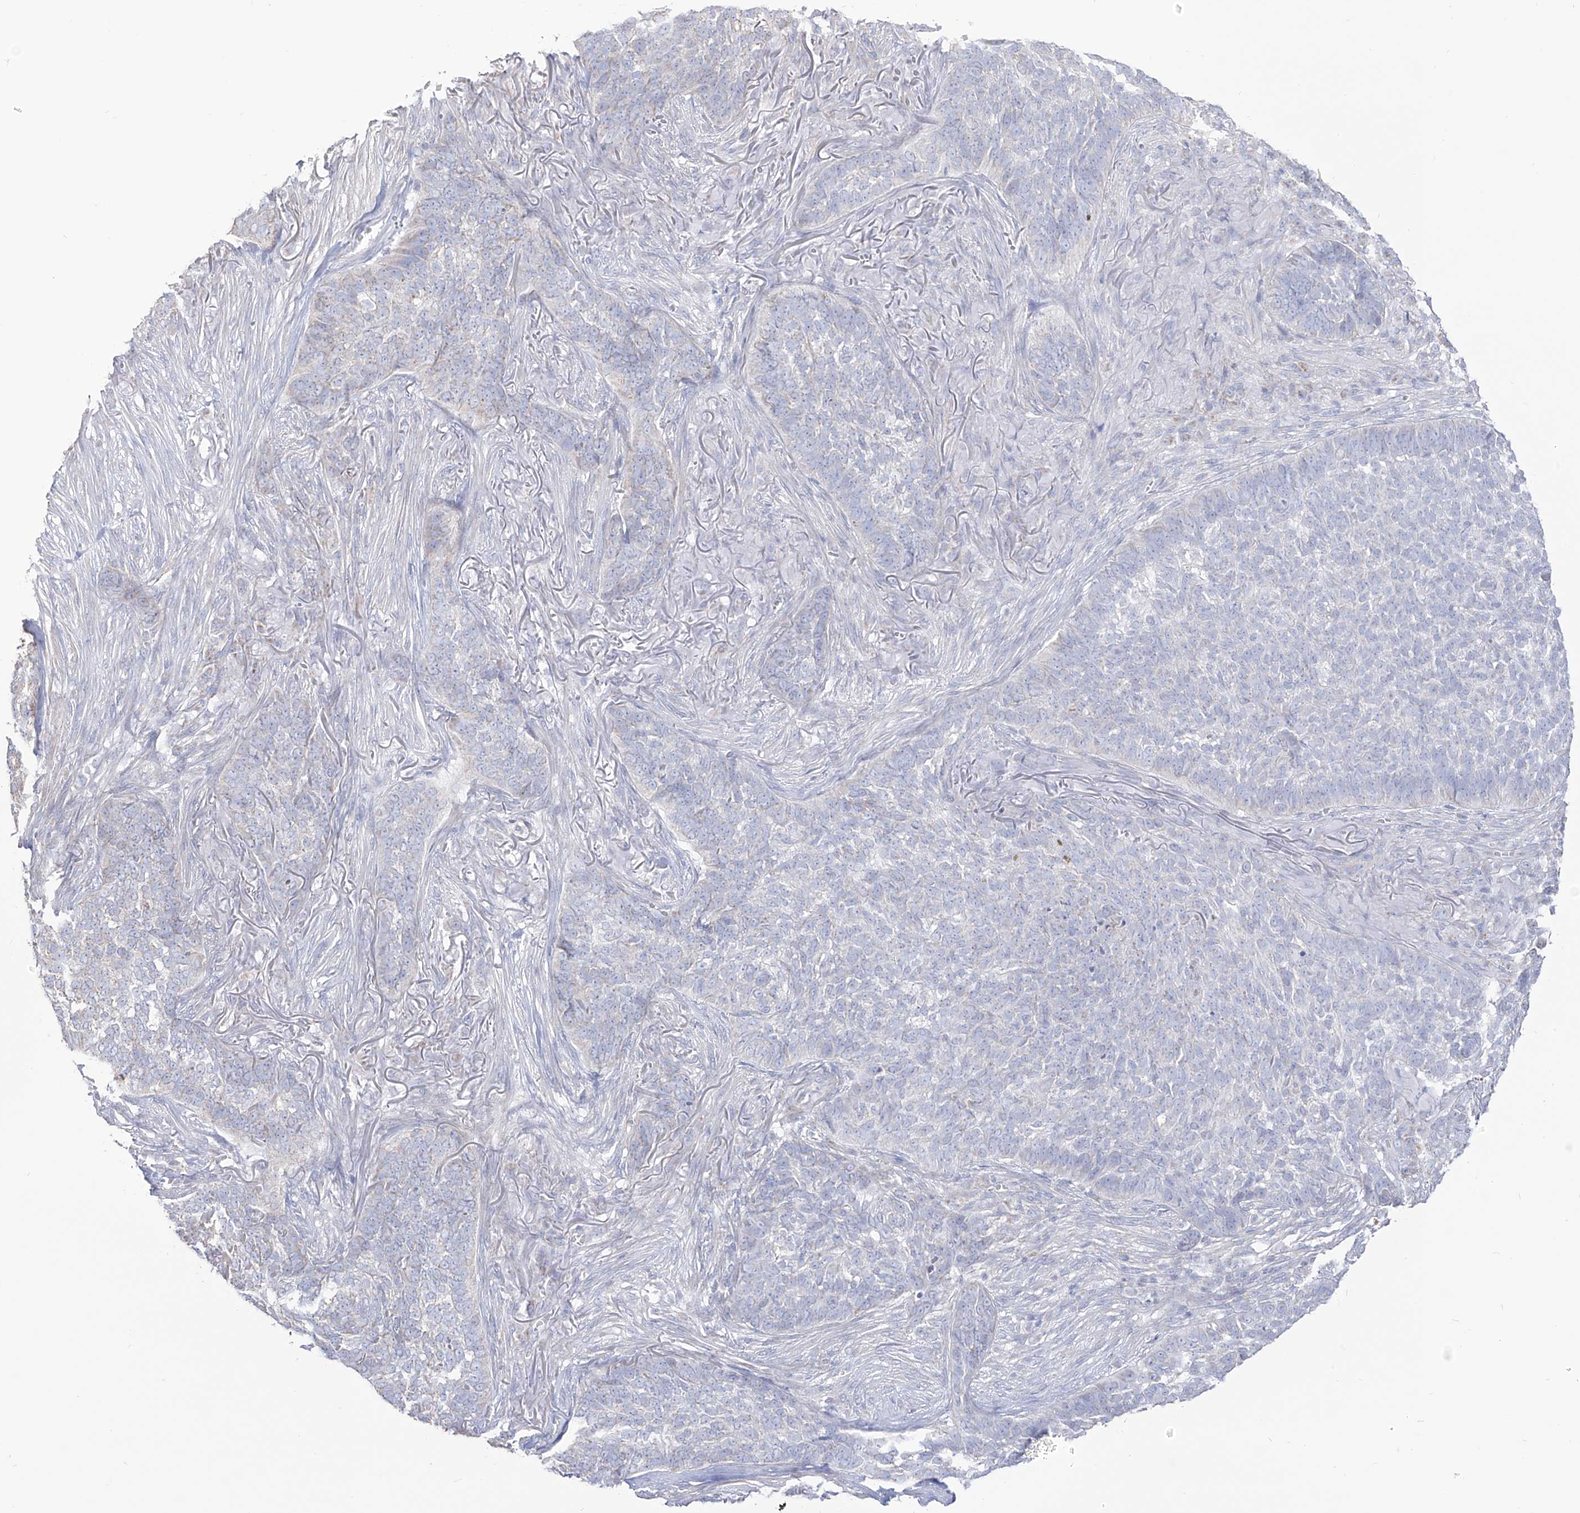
{"staining": {"intensity": "negative", "quantity": "none", "location": "none"}, "tissue": "skin cancer", "cell_type": "Tumor cells", "image_type": "cancer", "snomed": [{"axis": "morphology", "description": "Basal cell carcinoma"}, {"axis": "topography", "description": "Skin"}], "caption": "This is an immunohistochemistry (IHC) micrograph of human basal cell carcinoma (skin). There is no expression in tumor cells.", "gene": "RCHY1", "patient": {"sex": "male", "age": 85}}